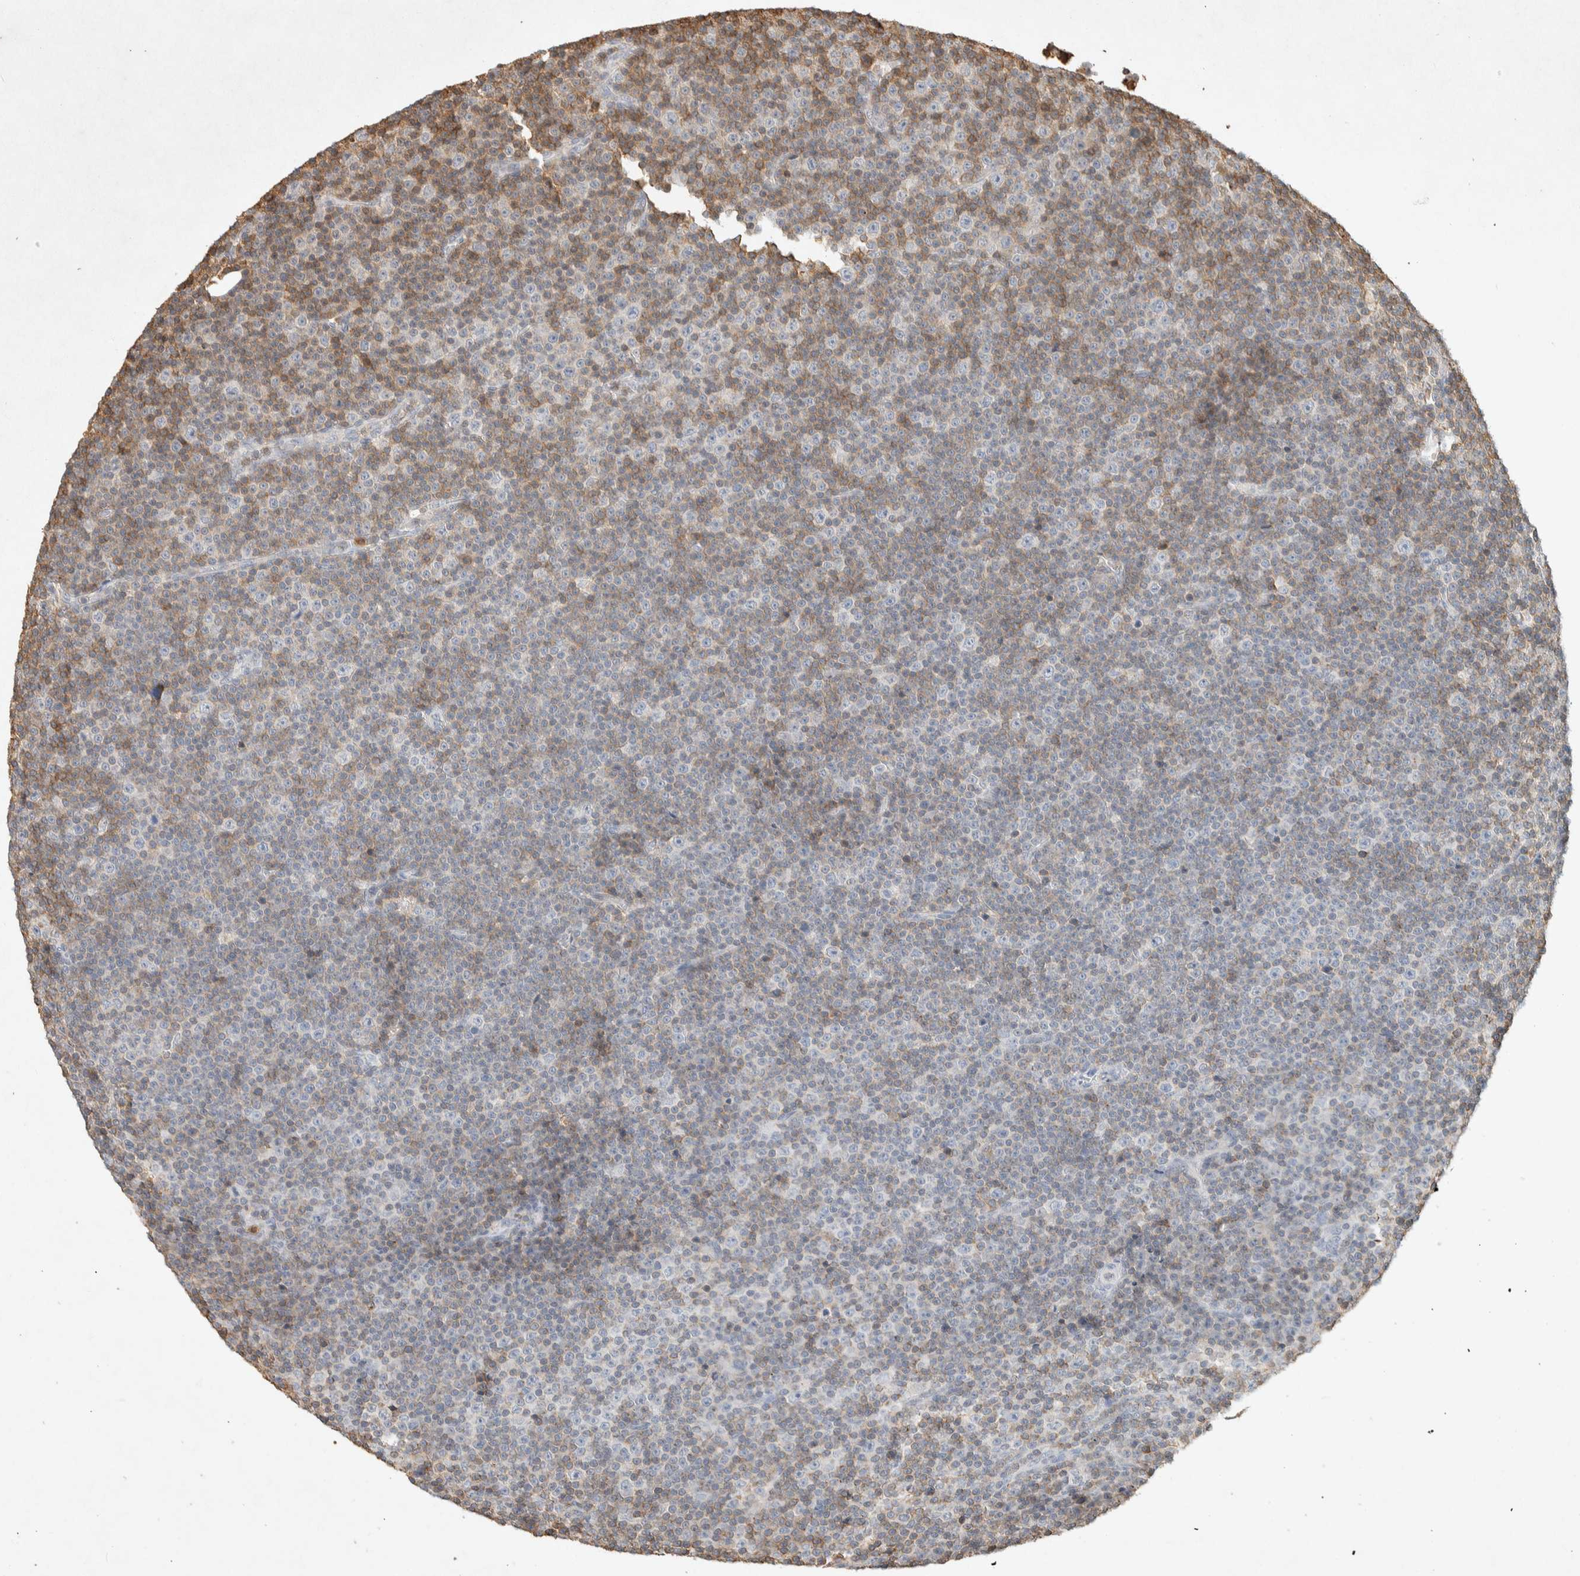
{"staining": {"intensity": "moderate", "quantity": "<25%", "location": "cytoplasmic/membranous"}, "tissue": "lymphoma", "cell_type": "Tumor cells", "image_type": "cancer", "snomed": [{"axis": "morphology", "description": "Malignant lymphoma, non-Hodgkin's type, Low grade"}, {"axis": "topography", "description": "Lymph node"}], "caption": "Immunohistochemistry image of human malignant lymphoma, non-Hodgkin's type (low-grade) stained for a protein (brown), which demonstrates low levels of moderate cytoplasmic/membranous positivity in approximately <25% of tumor cells.", "gene": "RAC2", "patient": {"sex": "female", "age": 67}}